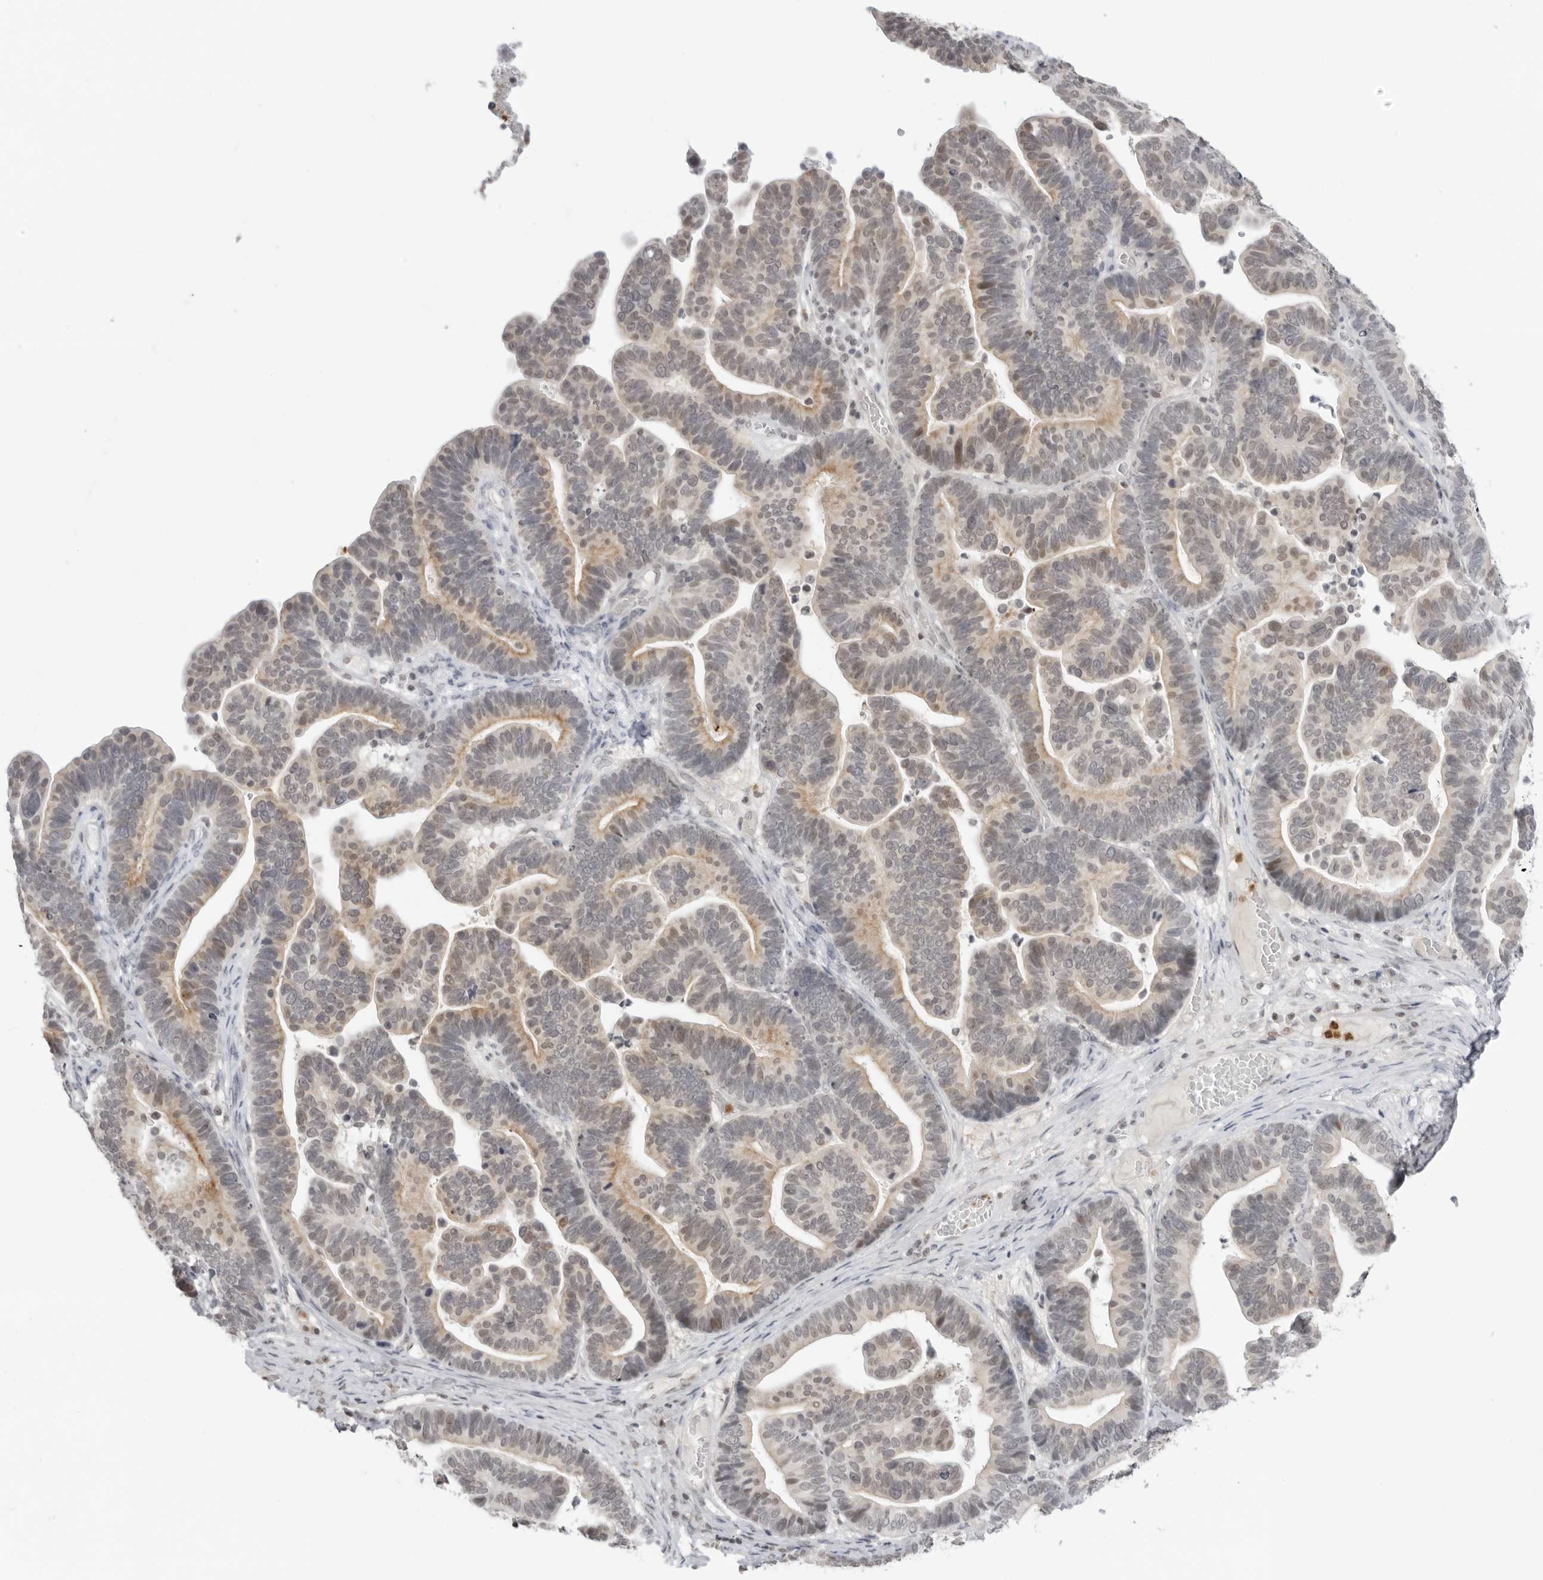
{"staining": {"intensity": "weak", "quantity": "25%-75%", "location": "cytoplasmic/membranous,nuclear"}, "tissue": "ovarian cancer", "cell_type": "Tumor cells", "image_type": "cancer", "snomed": [{"axis": "morphology", "description": "Cystadenocarcinoma, serous, NOS"}, {"axis": "topography", "description": "Ovary"}], "caption": "IHC micrograph of ovarian cancer stained for a protein (brown), which reveals low levels of weak cytoplasmic/membranous and nuclear expression in approximately 25%-75% of tumor cells.", "gene": "RNF146", "patient": {"sex": "female", "age": 56}}